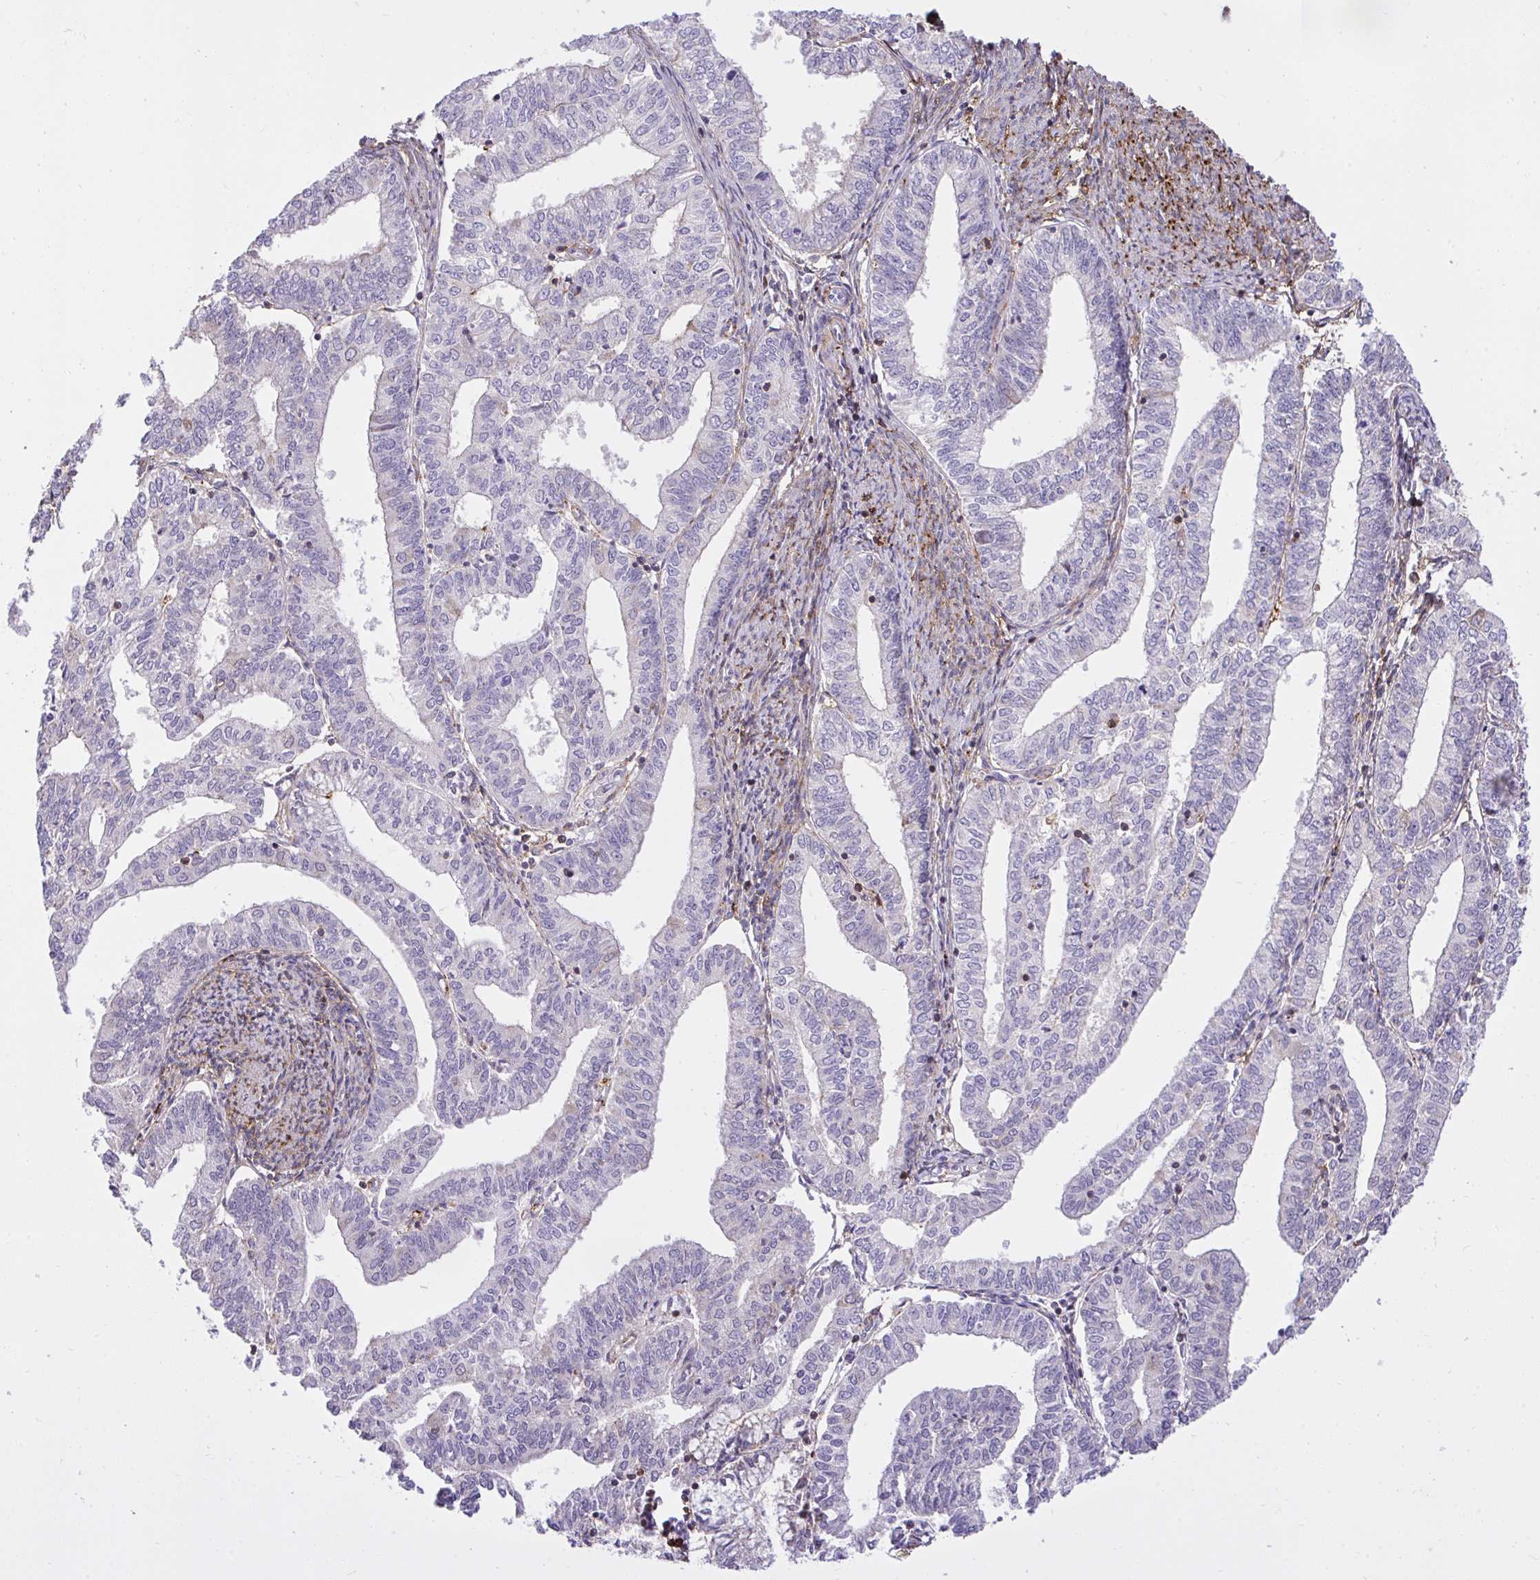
{"staining": {"intensity": "negative", "quantity": "none", "location": "none"}, "tissue": "endometrial cancer", "cell_type": "Tumor cells", "image_type": "cancer", "snomed": [{"axis": "morphology", "description": "Adenocarcinoma, NOS"}, {"axis": "topography", "description": "Endometrium"}], "caption": "DAB (3,3'-diaminobenzidine) immunohistochemical staining of endometrial adenocarcinoma displays no significant staining in tumor cells. The staining is performed using DAB brown chromogen with nuclei counter-stained in using hematoxylin.", "gene": "ERI1", "patient": {"sex": "female", "age": 61}}